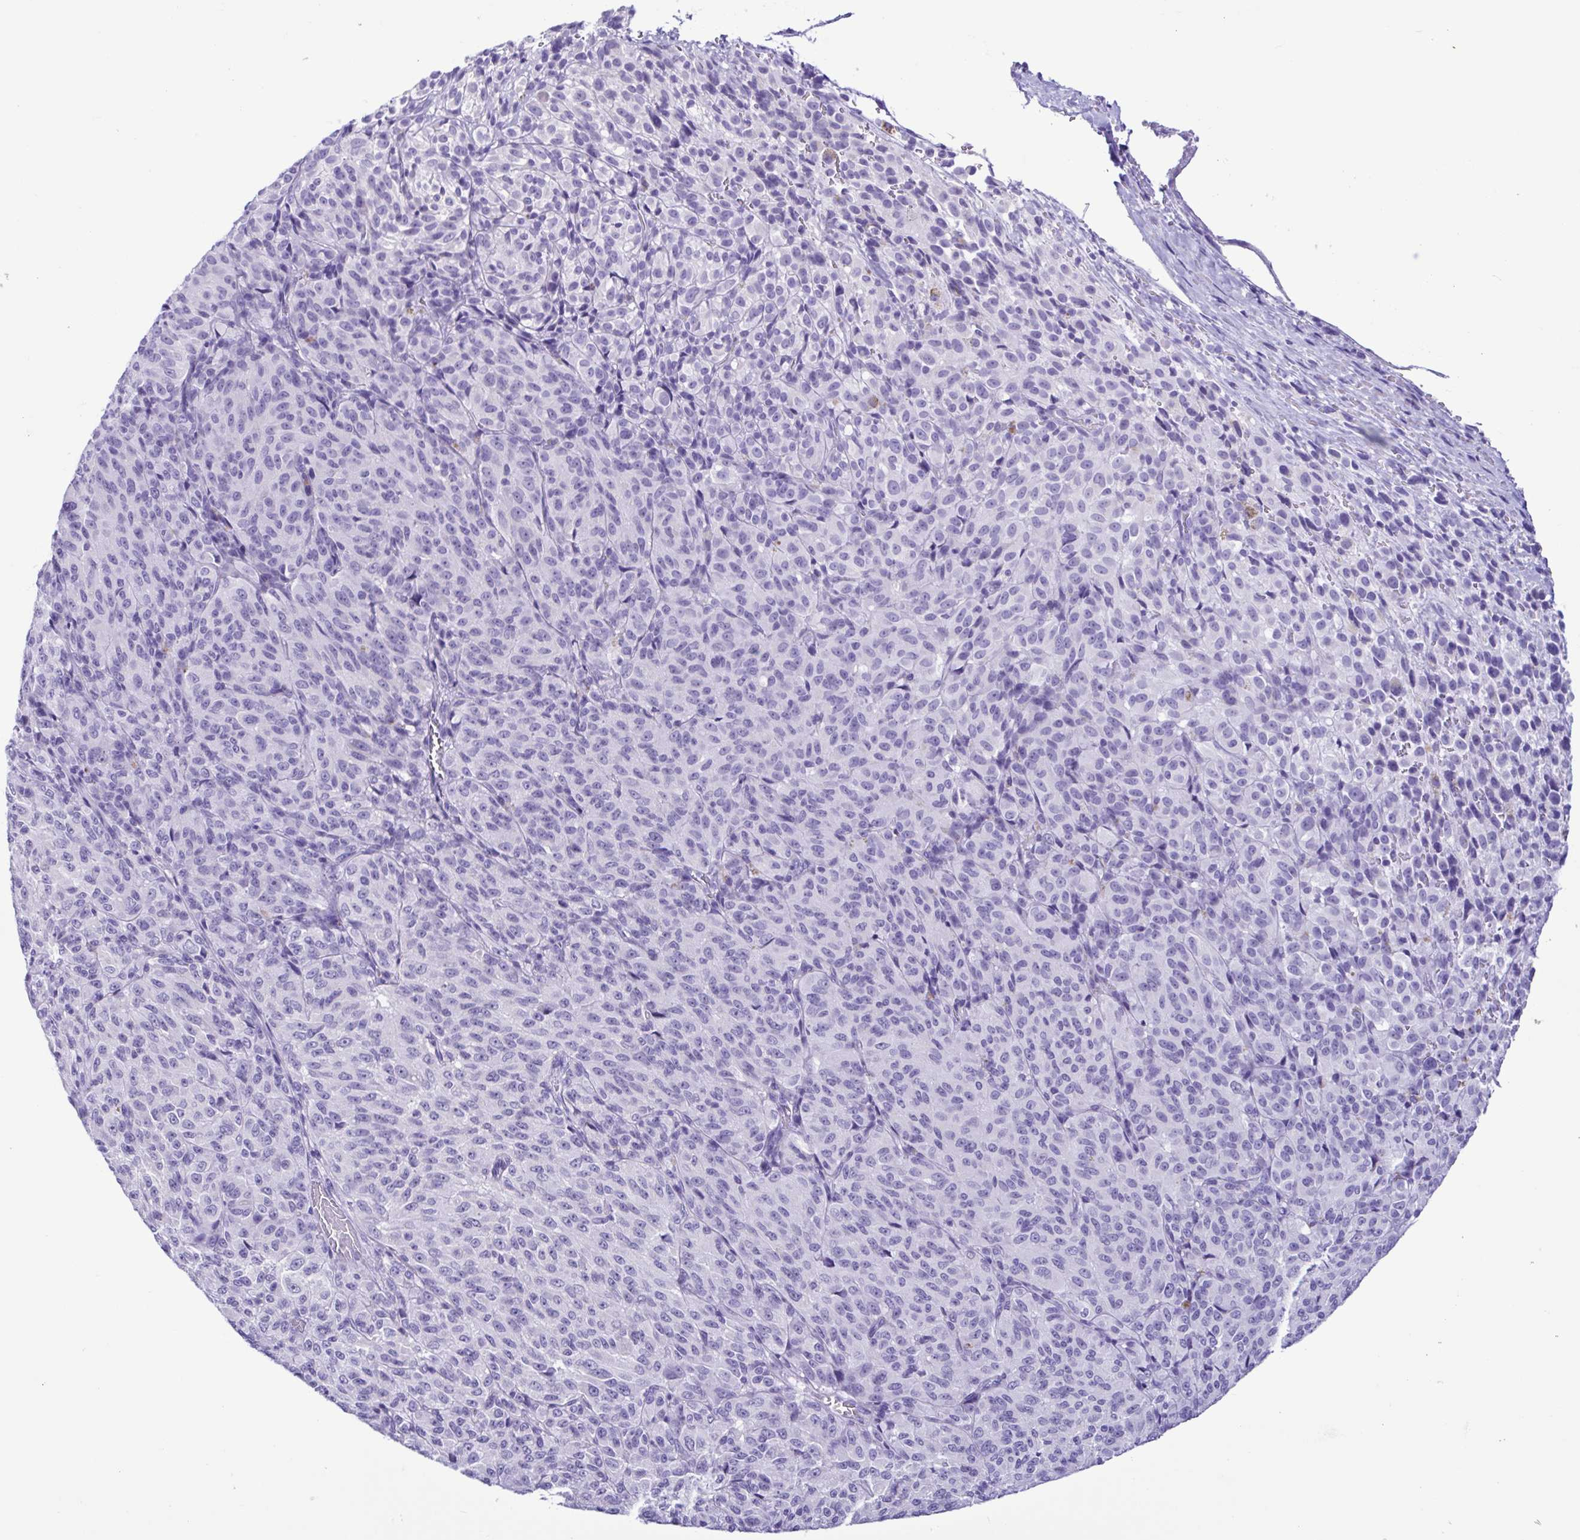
{"staining": {"intensity": "negative", "quantity": "none", "location": "none"}, "tissue": "melanoma", "cell_type": "Tumor cells", "image_type": "cancer", "snomed": [{"axis": "morphology", "description": "Malignant melanoma, Metastatic site"}, {"axis": "topography", "description": "Brain"}], "caption": "Immunohistochemistry of malignant melanoma (metastatic site) displays no expression in tumor cells.", "gene": "SPATA16", "patient": {"sex": "female", "age": 56}}